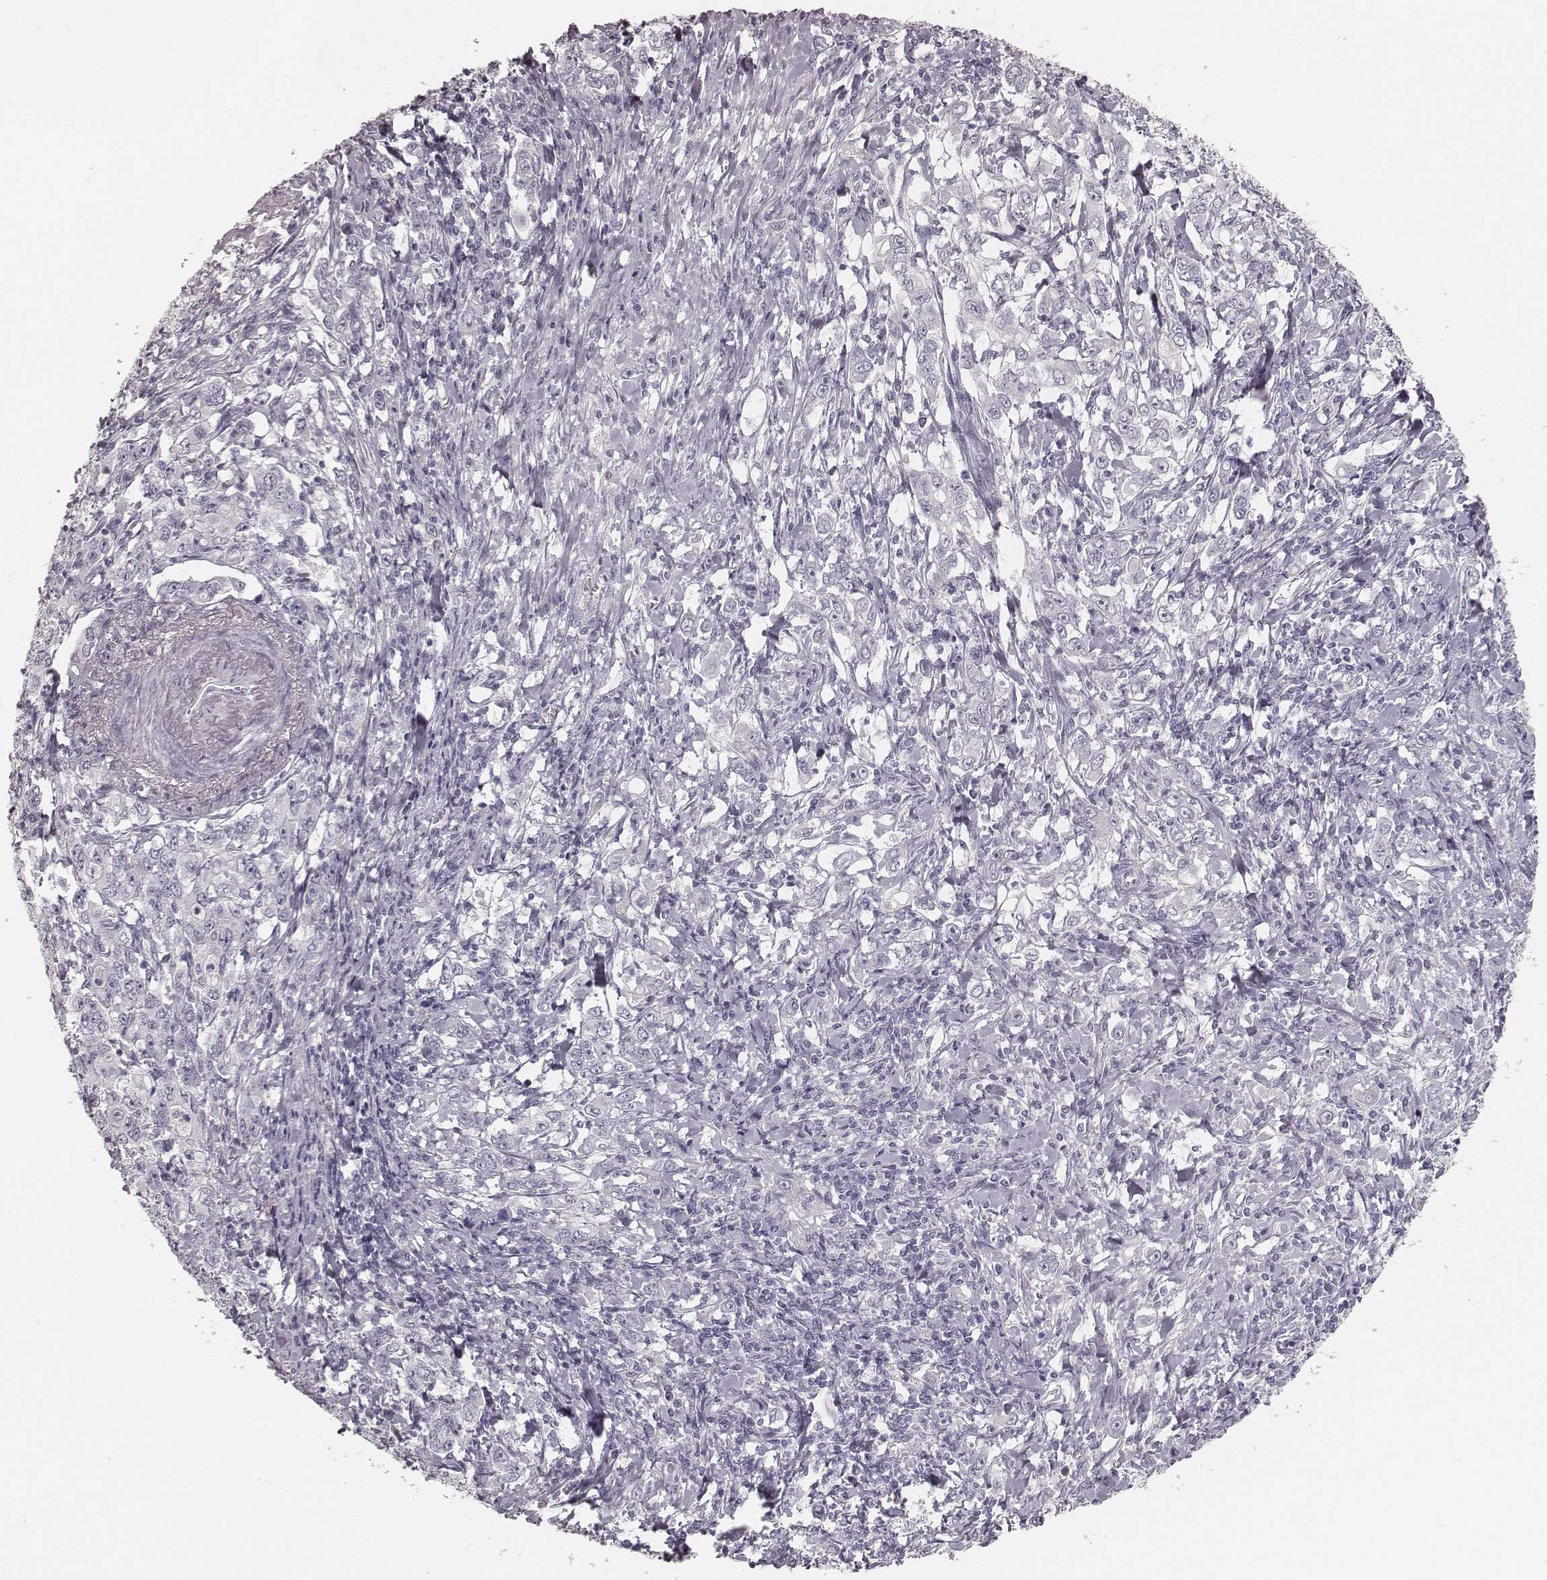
{"staining": {"intensity": "negative", "quantity": "none", "location": "none"}, "tissue": "stomach cancer", "cell_type": "Tumor cells", "image_type": "cancer", "snomed": [{"axis": "morphology", "description": "Adenocarcinoma, NOS"}, {"axis": "topography", "description": "Stomach, lower"}], "caption": "A histopathology image of human stomach cancer (adenocarcinoma) is negative for staining in tumor cells.", "gene": "KRT34", "patient": {"sex": "female", "age": 72}}